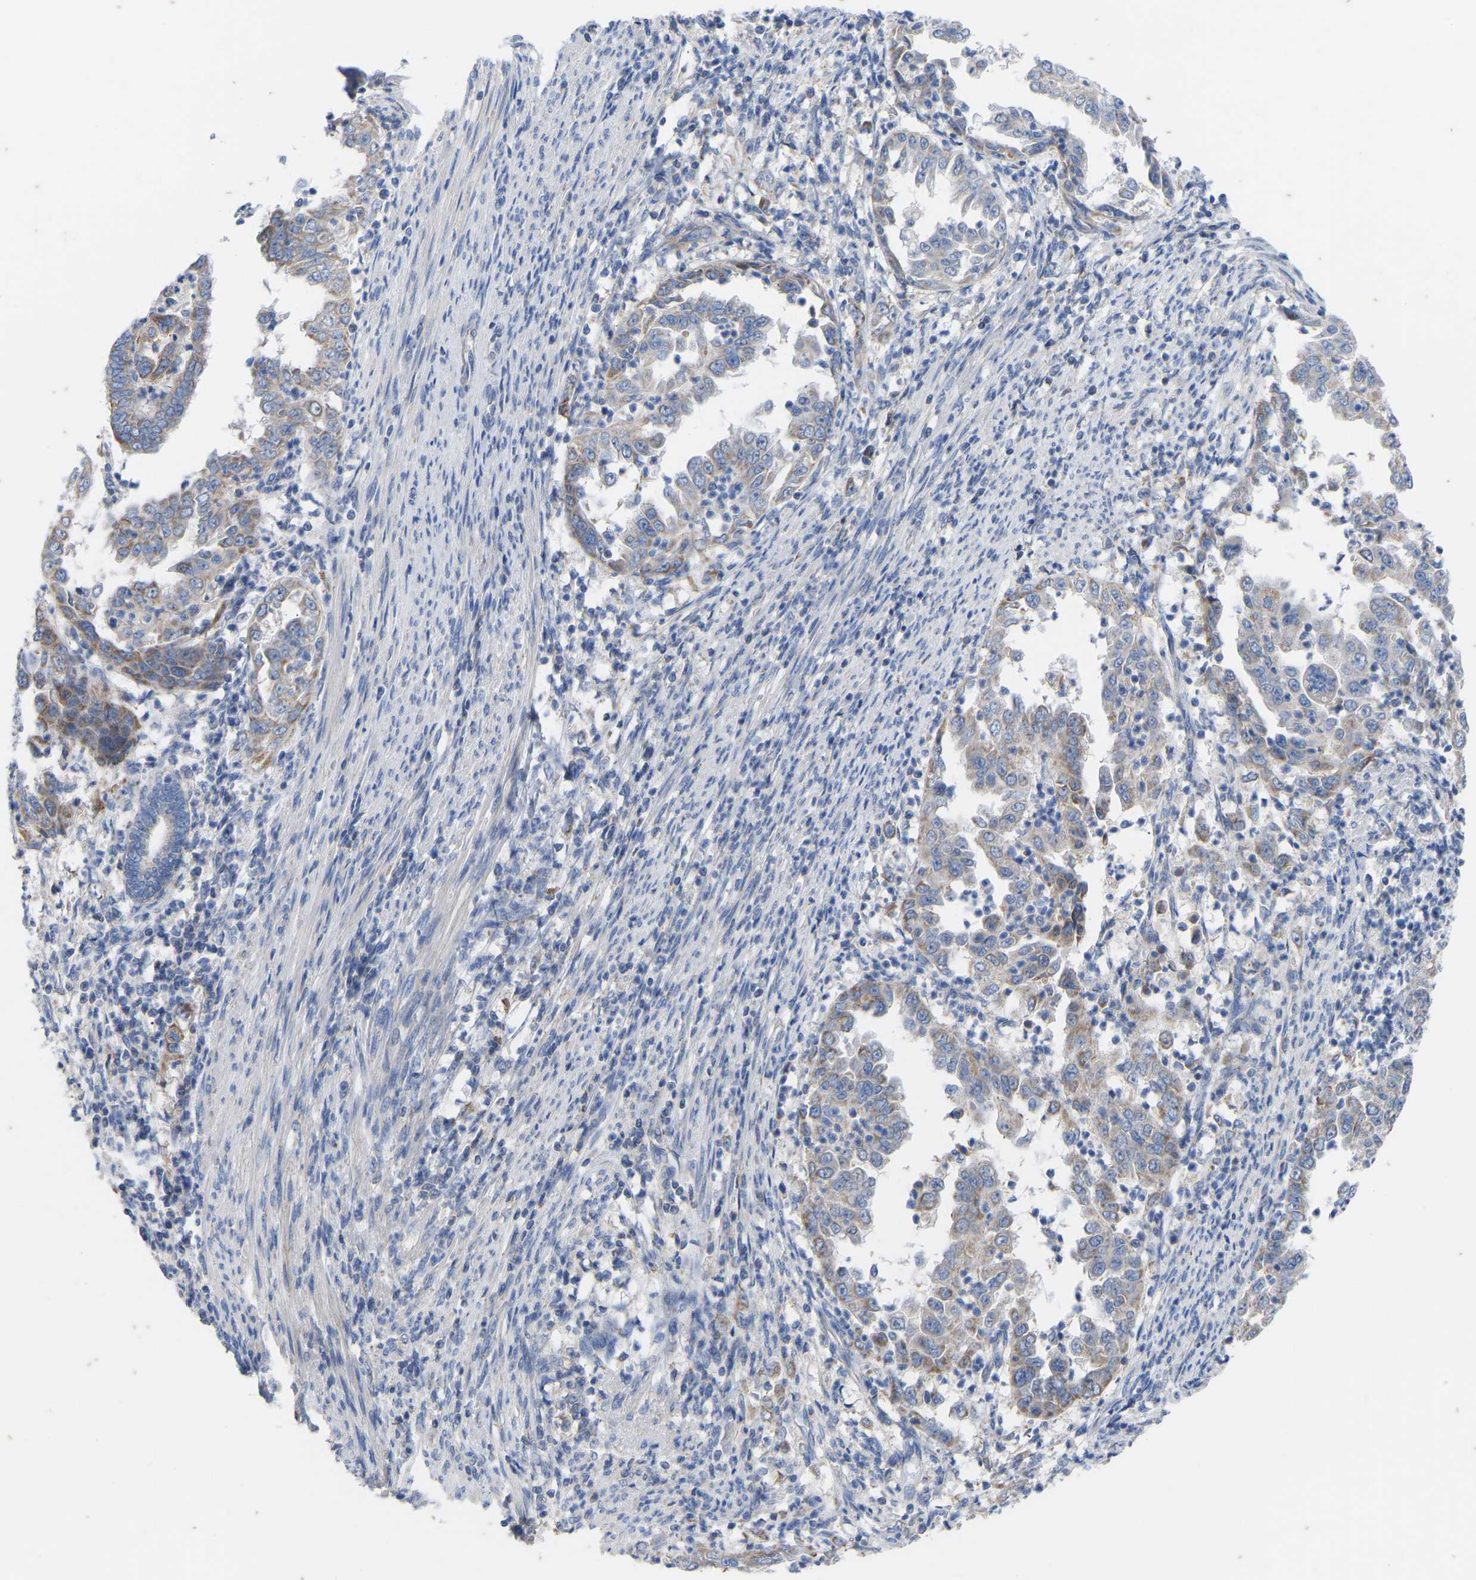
{"staining": {"intensity": "moderate", "quantity": "<25%", "location": "cytoplasmic/membranous"}, "tissue": "endometrial cancer", "cell_type": "Tumor cells", "image_type": "cancer", "snomed": [{"axis": "morphology", "description": "Adenocarcinoma, NOS"}, {"axis": "topography", "description": "Endometrium"}], "caption": "This micrograph demonstrates immunohistochemistry staining of human adenocarcinoma (endometrial), with low moderate cytoplasmic/membranous expression in approximately <25% of tumor cells.", "gene": "OLIG2", "patient": {"sex": "female", "age": 85}}